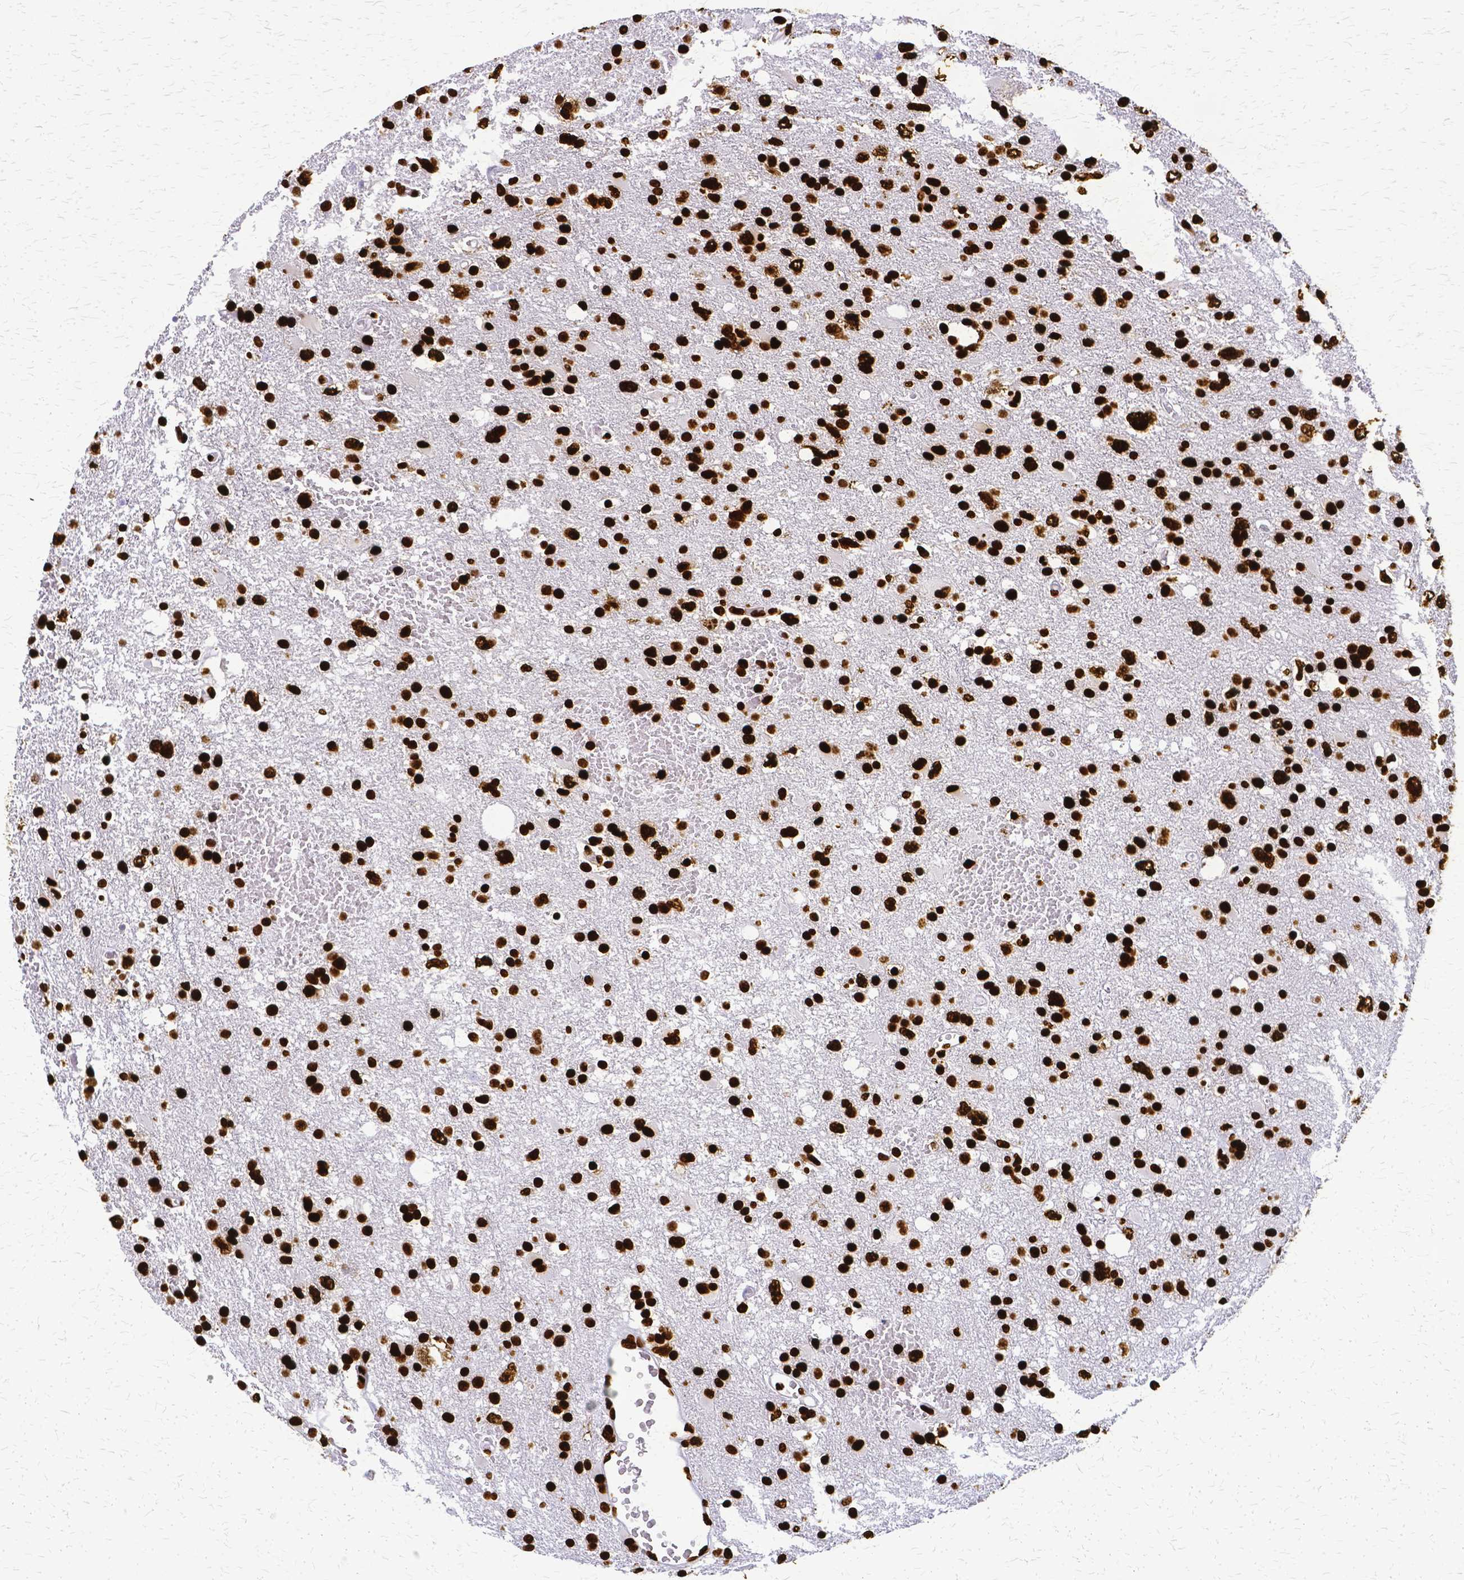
{"staining": {"intensity": "strong", "quantity": ">75%", "location": "nuclear"}, "tissue": "glioma", "cell_type": "Tumor cells", "image_type": "cancer", "snomed": [{"axis": "morphology", "description": "Glioma, malignant, High grade"}, {"axis": "topography", "description": "Brain"}], "caption": "The histopathology image shows immunohistochemical staining of glioma. There is strong nuclear expression is present in about >75% of tumor cells. (Stains: DAB (3,3'-diaminobenzidine) in brown, nuclei in blue, Microscopy: brightfield microscopy at high magnification).", "gene": "SFPQ", "patient": {"sex": "male", "age": 61}}